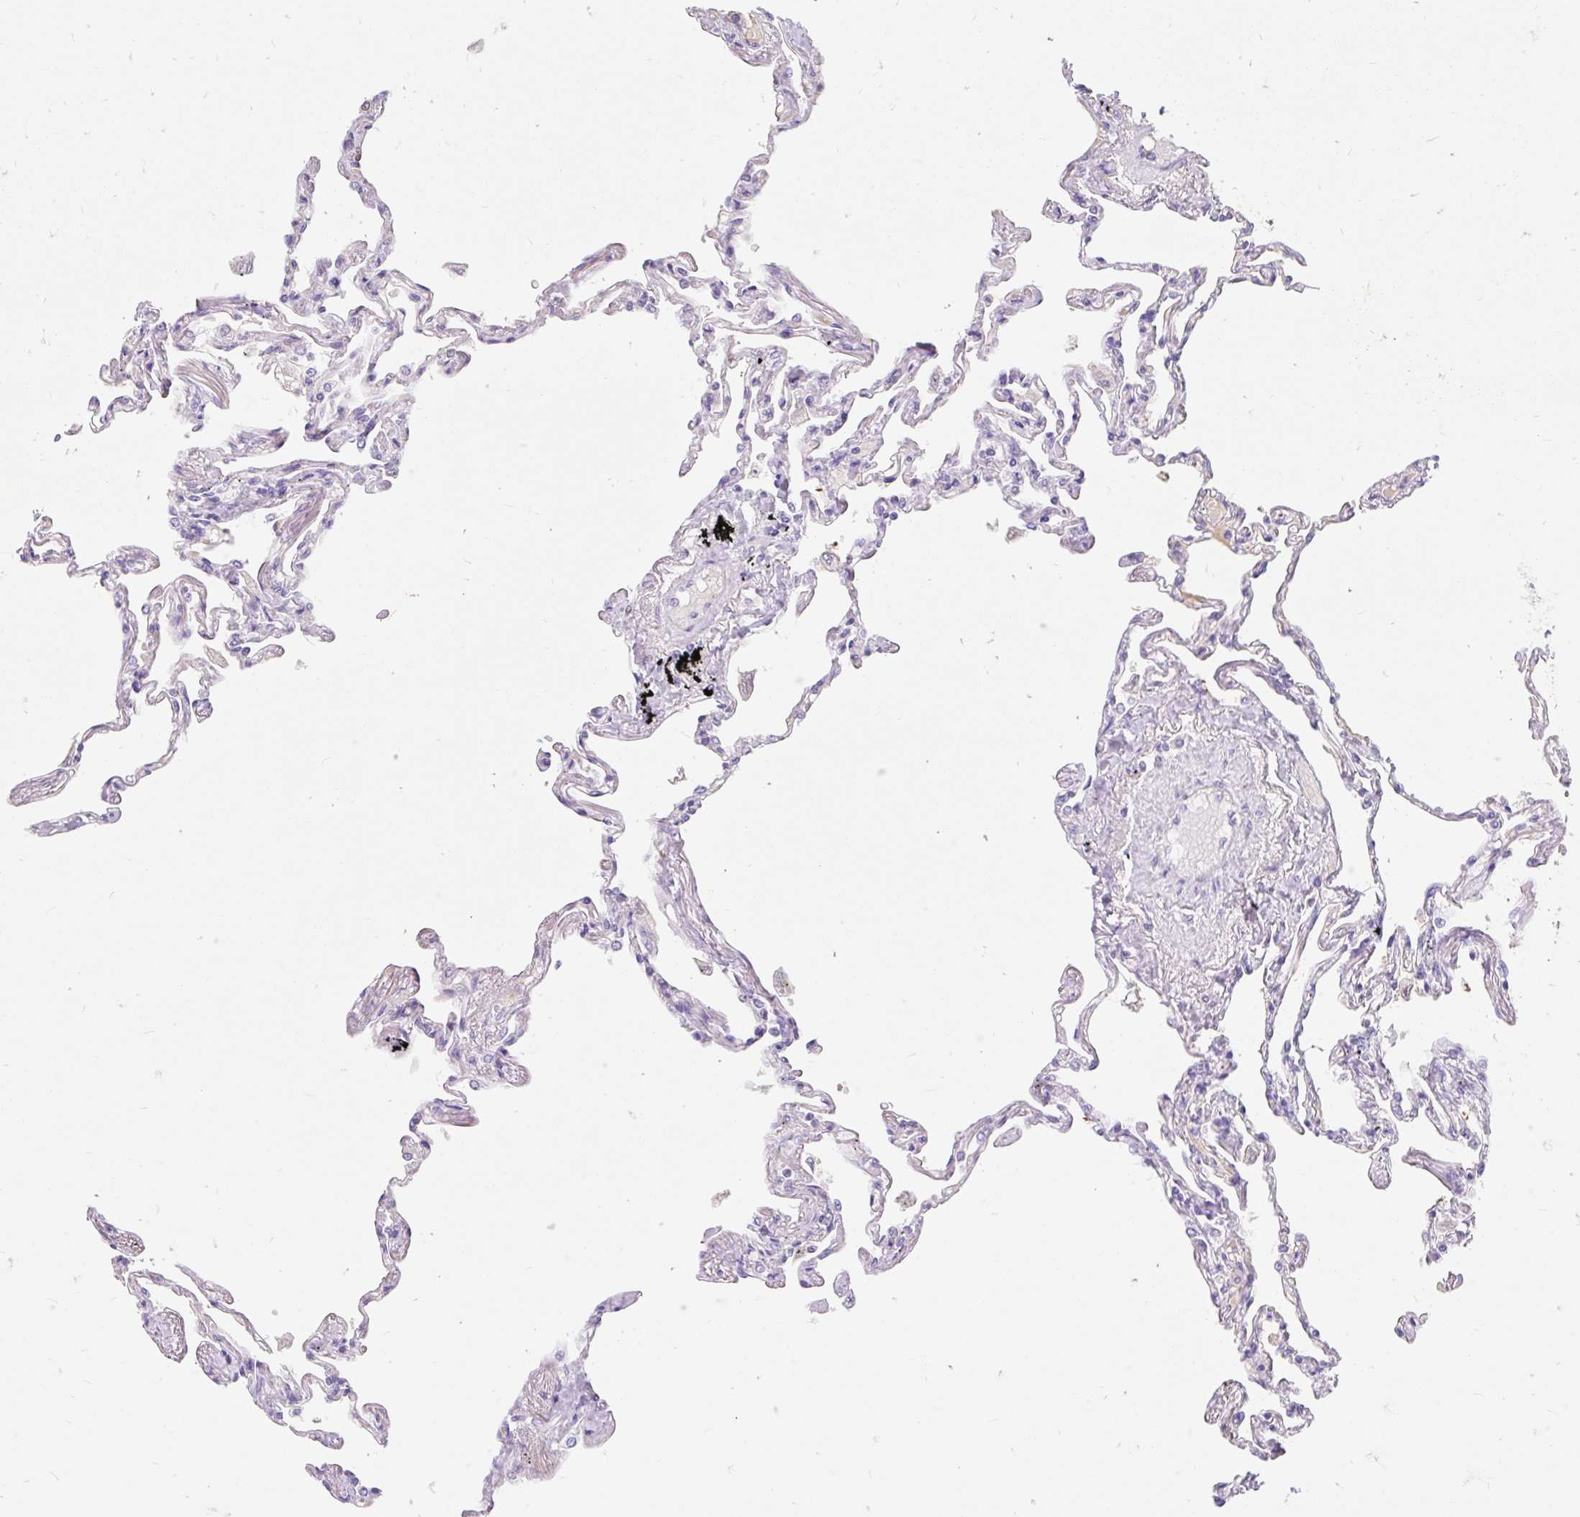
{"staining": {"intensity": "negative", "quantity": "none", "location": "none"}, "tissue": "lung", "cell_type": "Alveolar cells", "image_type": "normal", "snomed": [{"axis": "morphology", "description": "Normal tissue, NOS"}, {"axis": "topography", "description": "Lung"}], "caption": "IHC histopathology image of benign lung: lung stained with DAB (3,3'-diaminobenzidine) reveals no significant protein positivity in alveolar cells. The staining is performed using DAB brown chromogen with nuclei counter-stained in using hematoxylin.", "gene": "SLC28A1", "patient": {"sex": "female", "age": 67}}